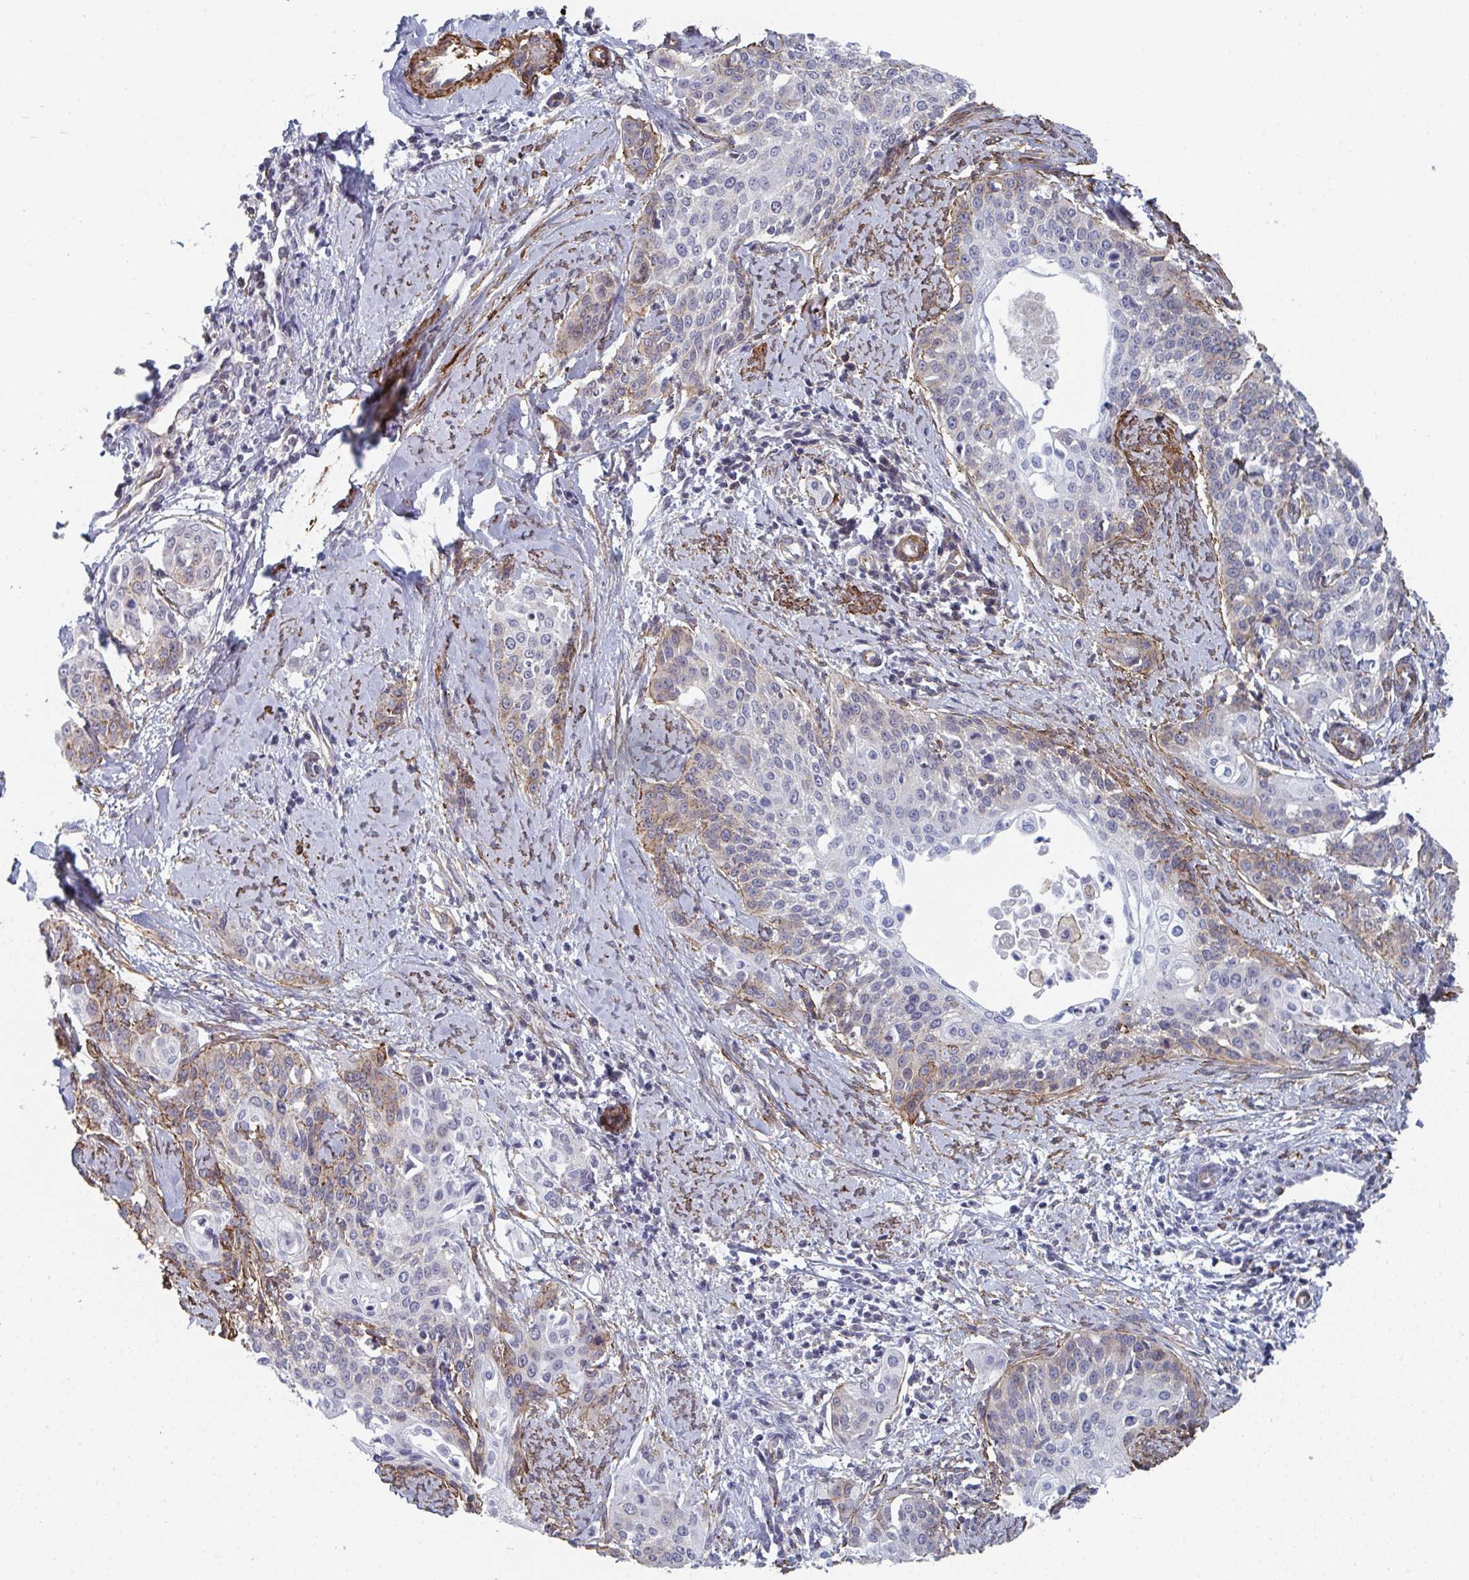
{"staining": {"intensity": "weak", "quantity": "<25%", "location": "cytoplasmic/membranous"}, "tissue": "cervical cancer", "cell_type": "Tumor cells", "image_type": "cancer", "snomed": [{"axis": "morphology", "description": "Squamous cell carcinoma, NOS"}, {"axis": "topography", "description": "Cervix"}], "caption": "The image shows no staining of tumor cells in cervical squamous cell carcinoma.", "gene": "NEURL4", "patient": {"sex": "female", "age": 44}}